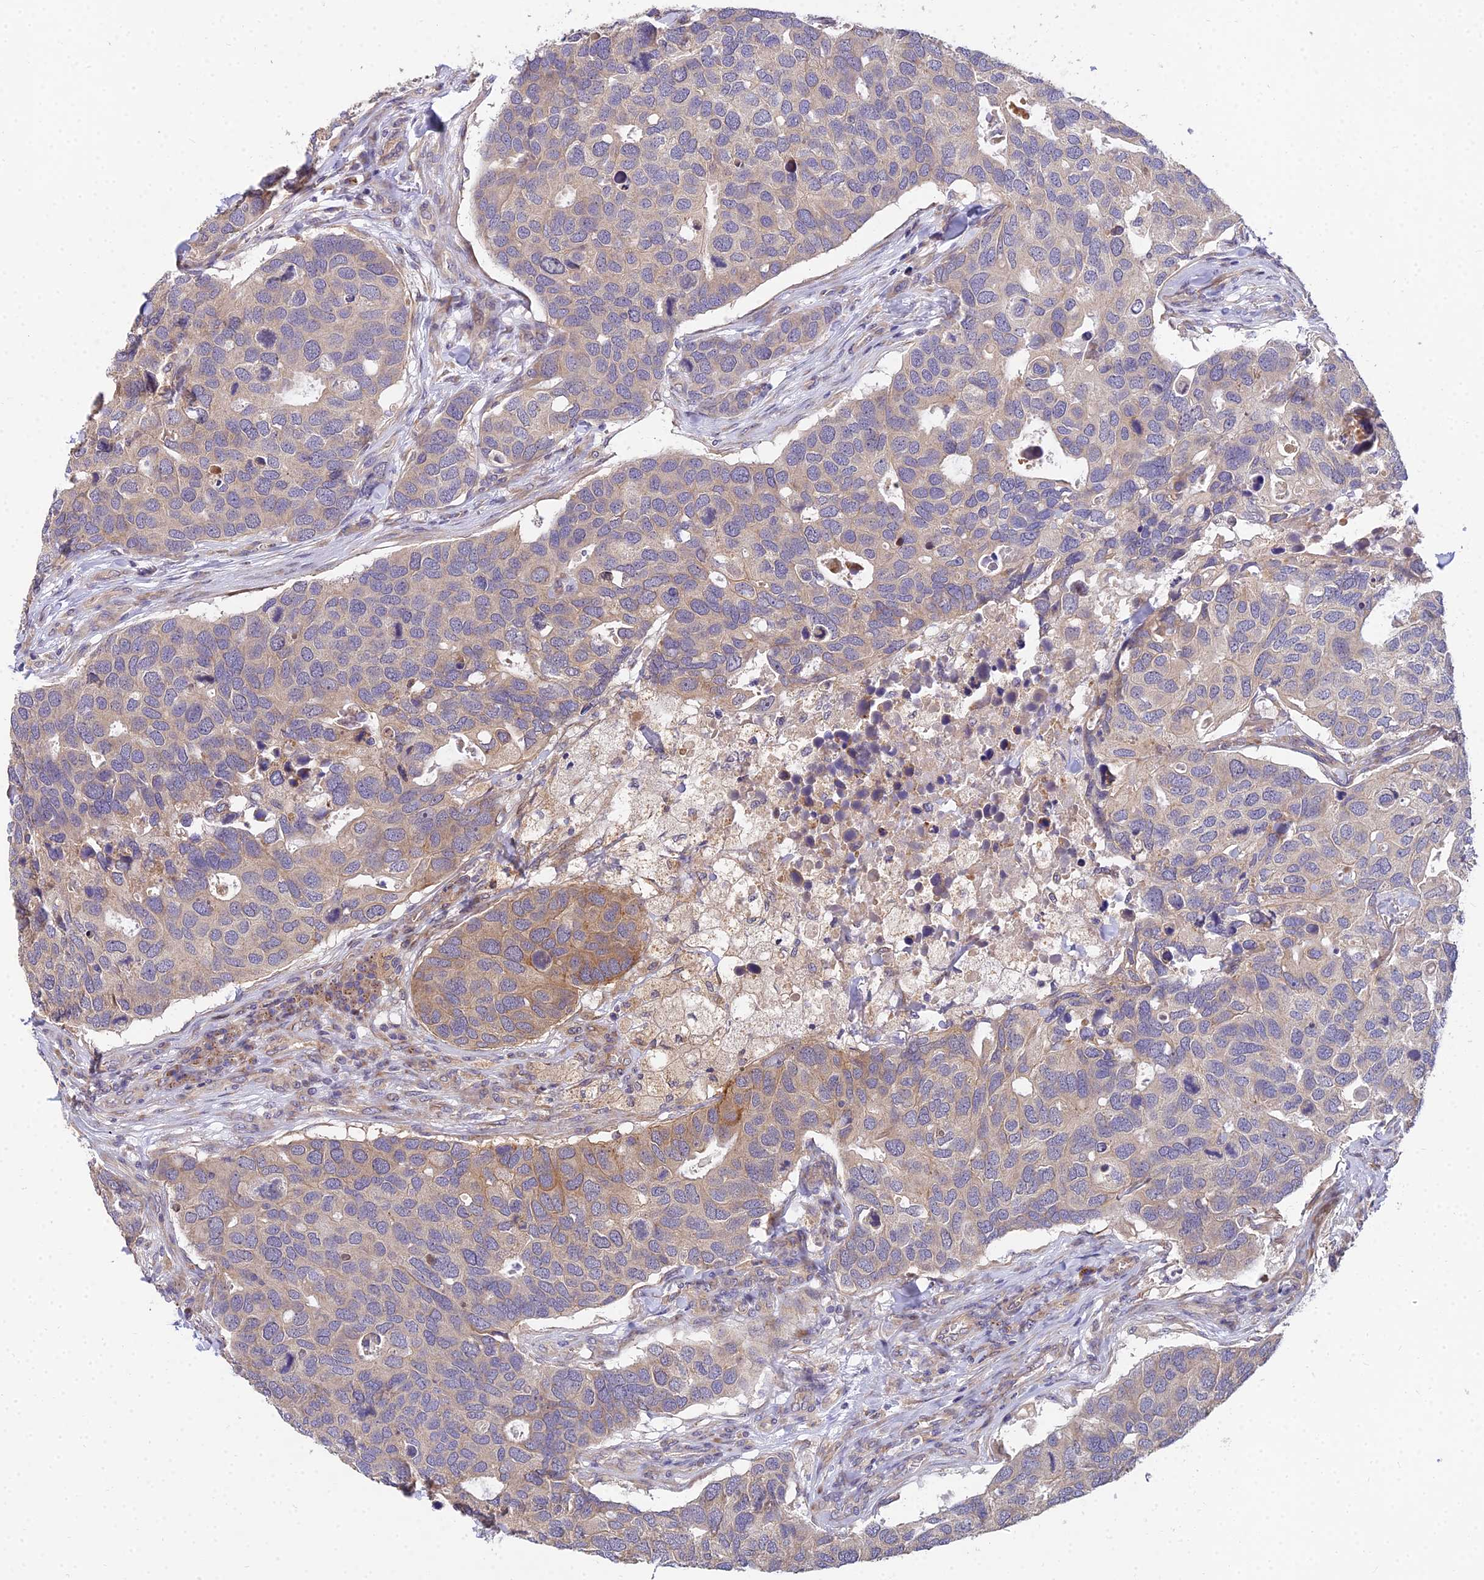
{"staining": {"intensity": "moderate", "quantity": "<25%", "location": "cytoplasmic/membranous"}, "tissue": "breast cancer", "cell_type": "Tumor cells", "image_type": "cancer", "snomed": [{"axis": "morphology", "description": "Duct carcinoma"}, {"axis": "topography", "description": "Breast"}], "caption": "An immunohistochemistry micrograph of neoplastic tissue is shown. Protein staining in brown highlights moderate cytoplasmic/membranous positivity in breast cancer (invasive ductal carcinoma) within tumor cells. (DAB (3,3'-diaminobenzidine) = brown stain, brightfield microscopy at high magnification).", "gene": "ARL8B", "patient": {"sex": "female", "age": 83}}